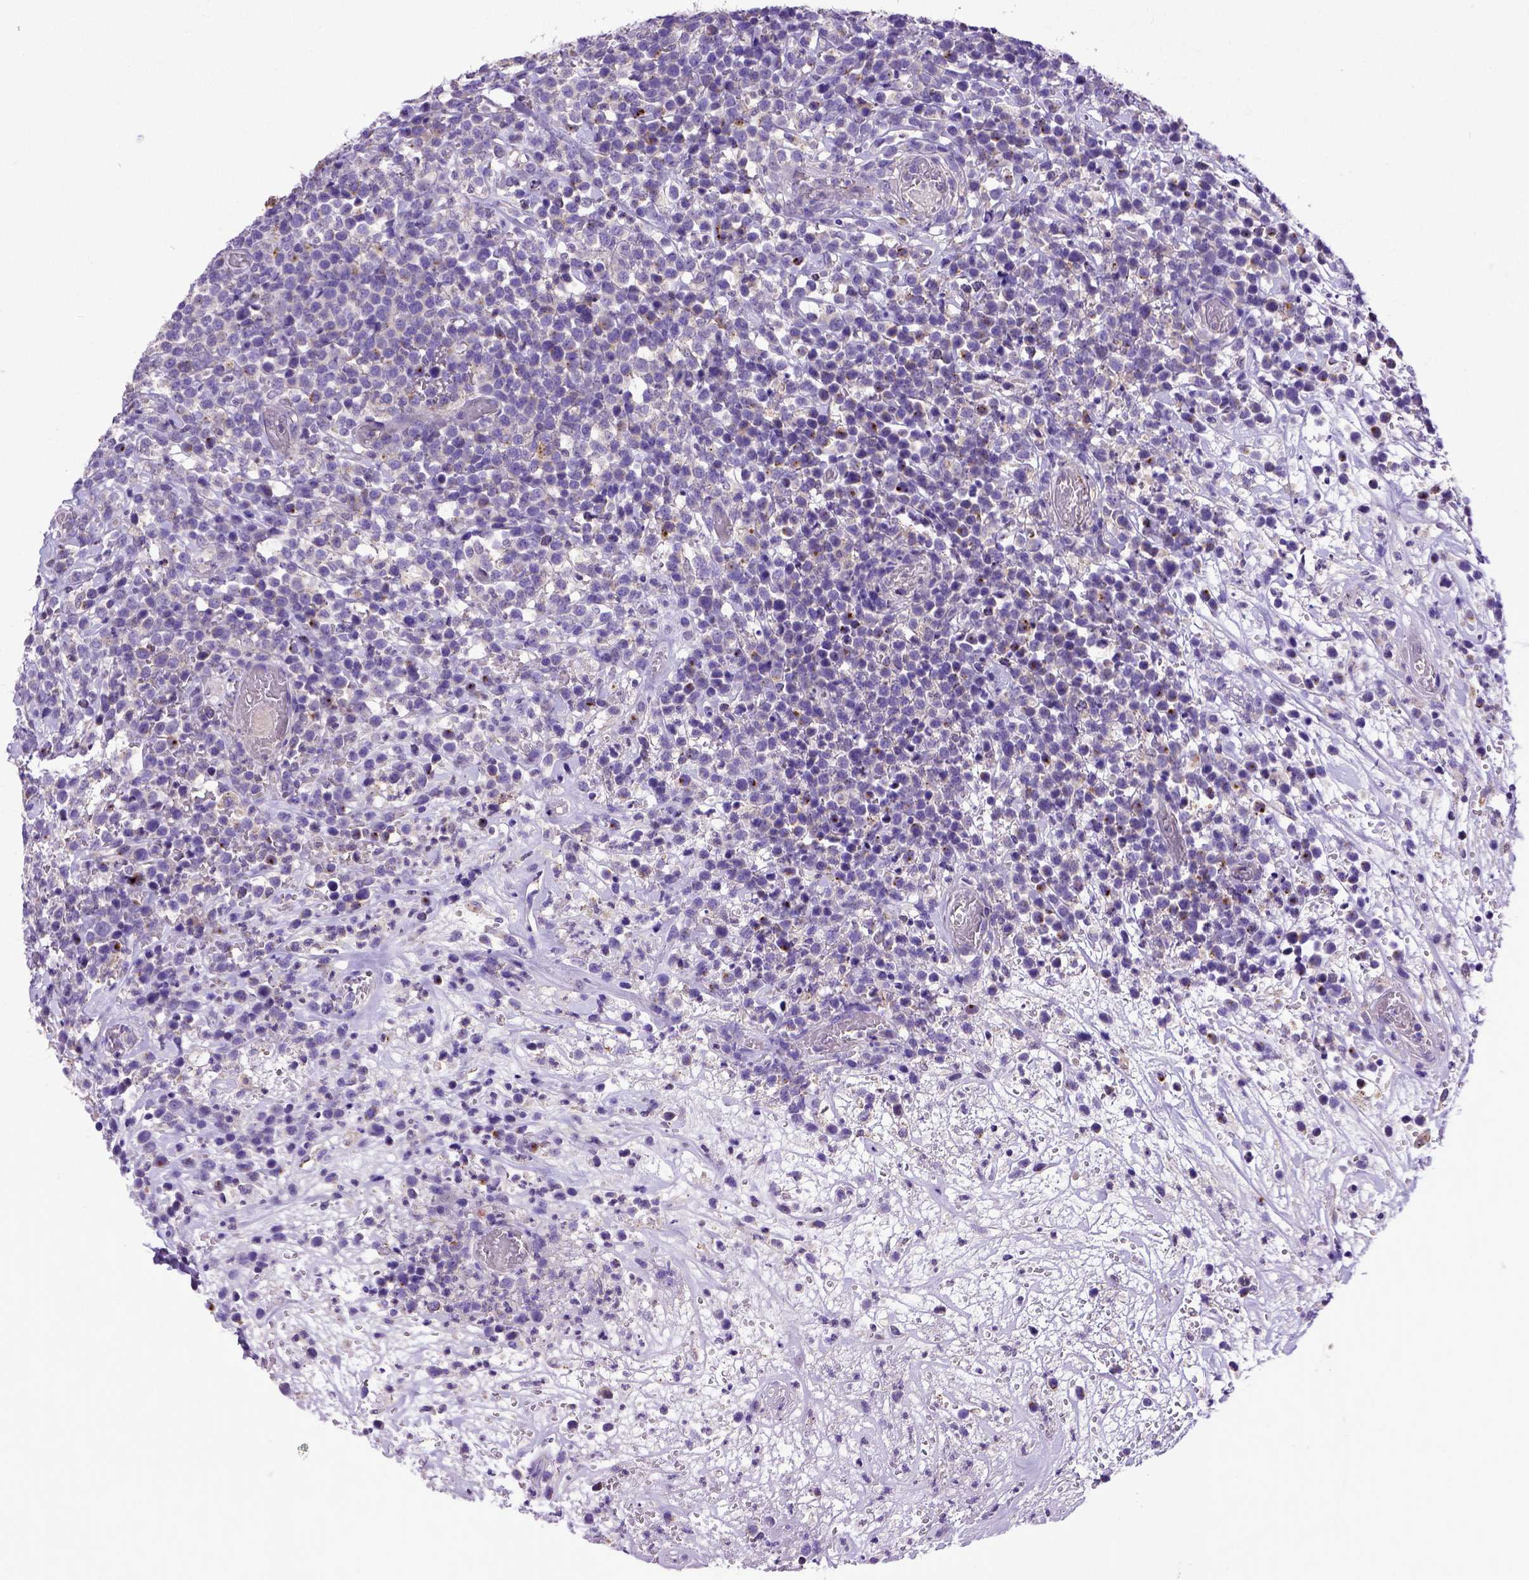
{"staining": {"intensity": "negative", "quantity": "none", "location": "none"}, "tissue": "lymphoma", "cell_type": "Tumor cells", "image_type": "cancer", "snomed": [{"axis": "morphology", "description": "Malignant lymphoma, non-Hodgkin's type, High grade"}, {"axis": "topography", "description": "Soft tissue"}], "caption": "This is an immunohistochemistry photomicrograph of lymphoma. There is no staining in tumor cells.", "gene": "ADAM12", "patient": {"sex": "female", "age": 56}}